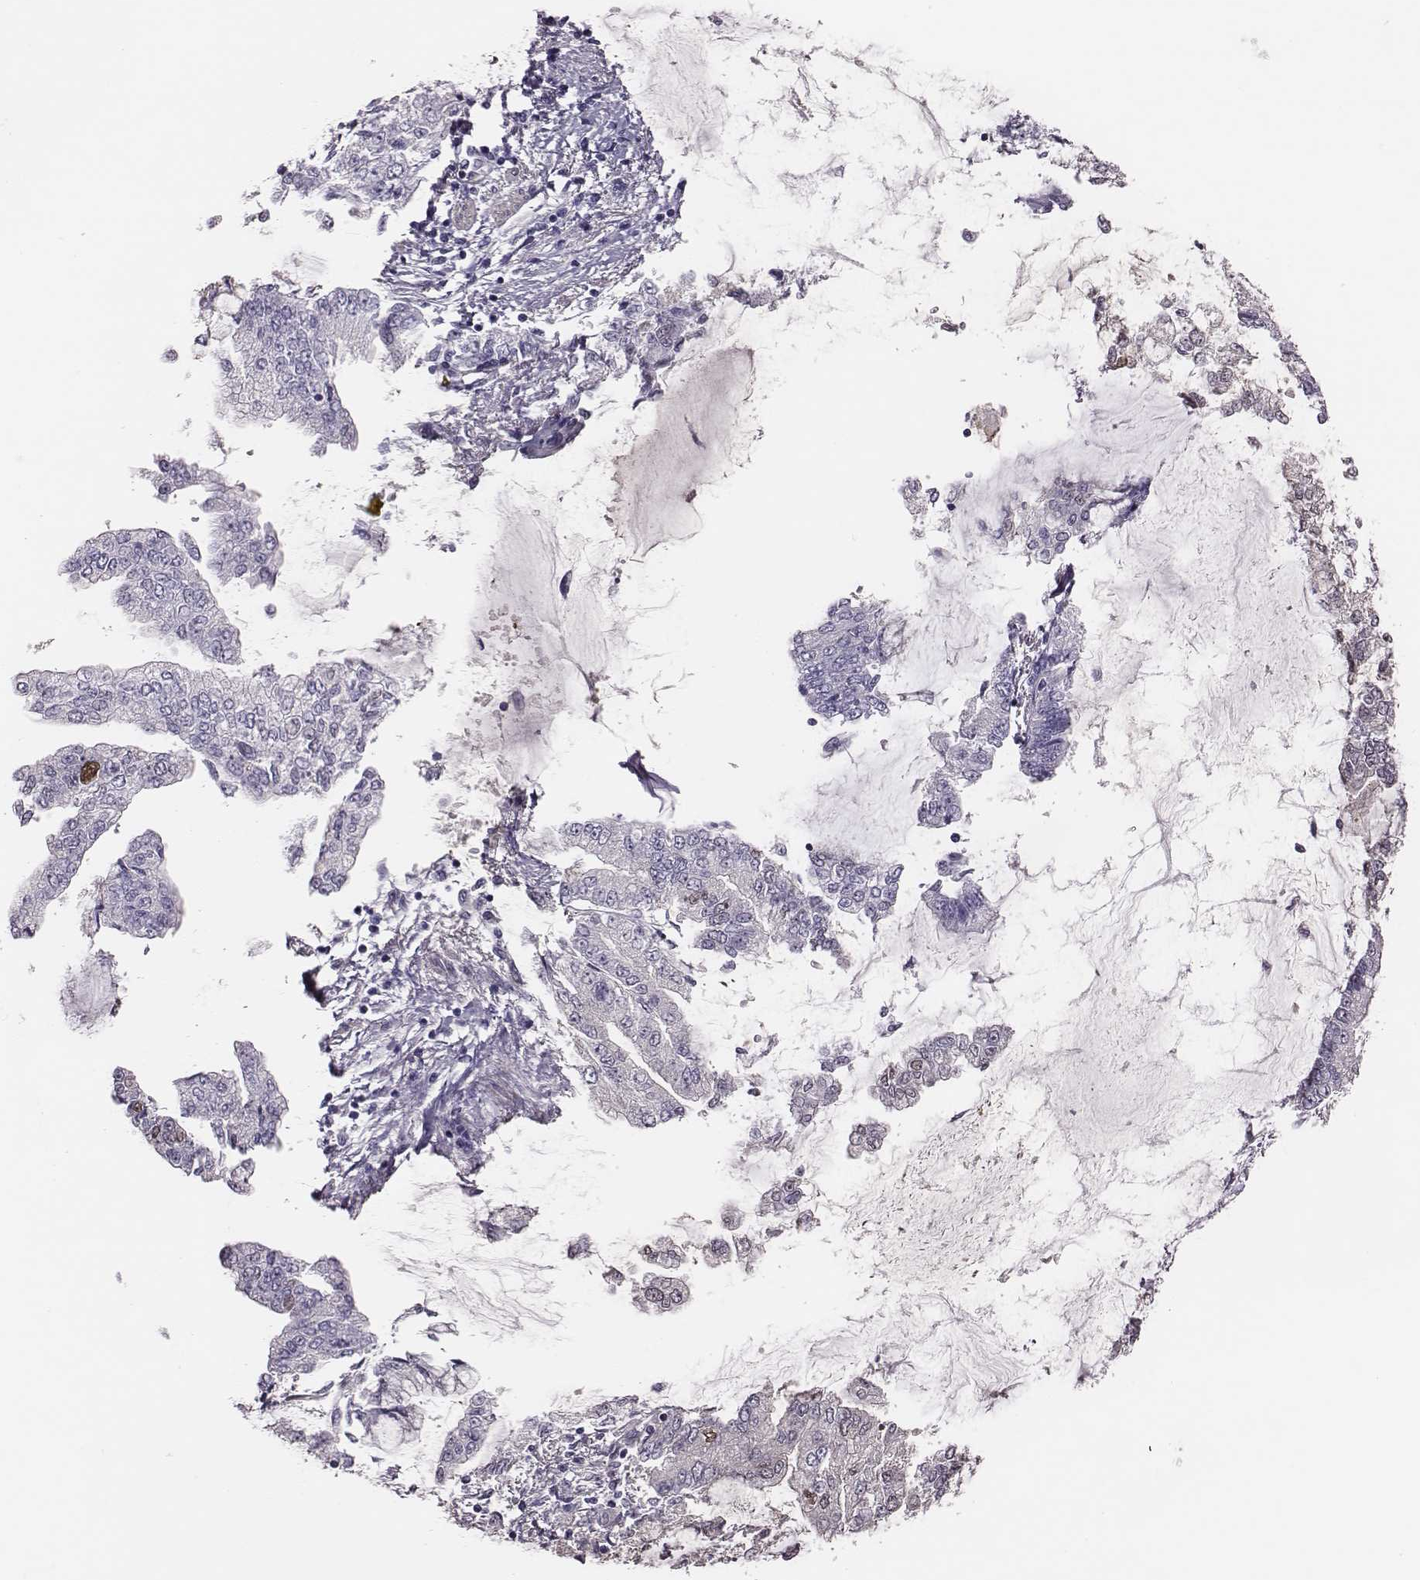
{"staining": {"intensity": "negative", "quantity": "none", "location": "none"}, "tissue": "stomach cancer", "cell_type": "Tumor cells", "image_type": "cancer", "snomed": [{"axis": "morphology", "description": "Adenocarcinoma, NOS"}, {"axis": "topography", "description": "Stomach, upper"}], "caption": "Immunohistochemistry (IHC) photomicrograph of neoplastic tissue: stomach cancer (adenocarcinoma) stained with DAB (3,3'-diaminobenzidine) demonstrates no significant protein positivity in tumor cells.", "gene": "SCML2", "patient": {"sex": "female", "age": 74}}